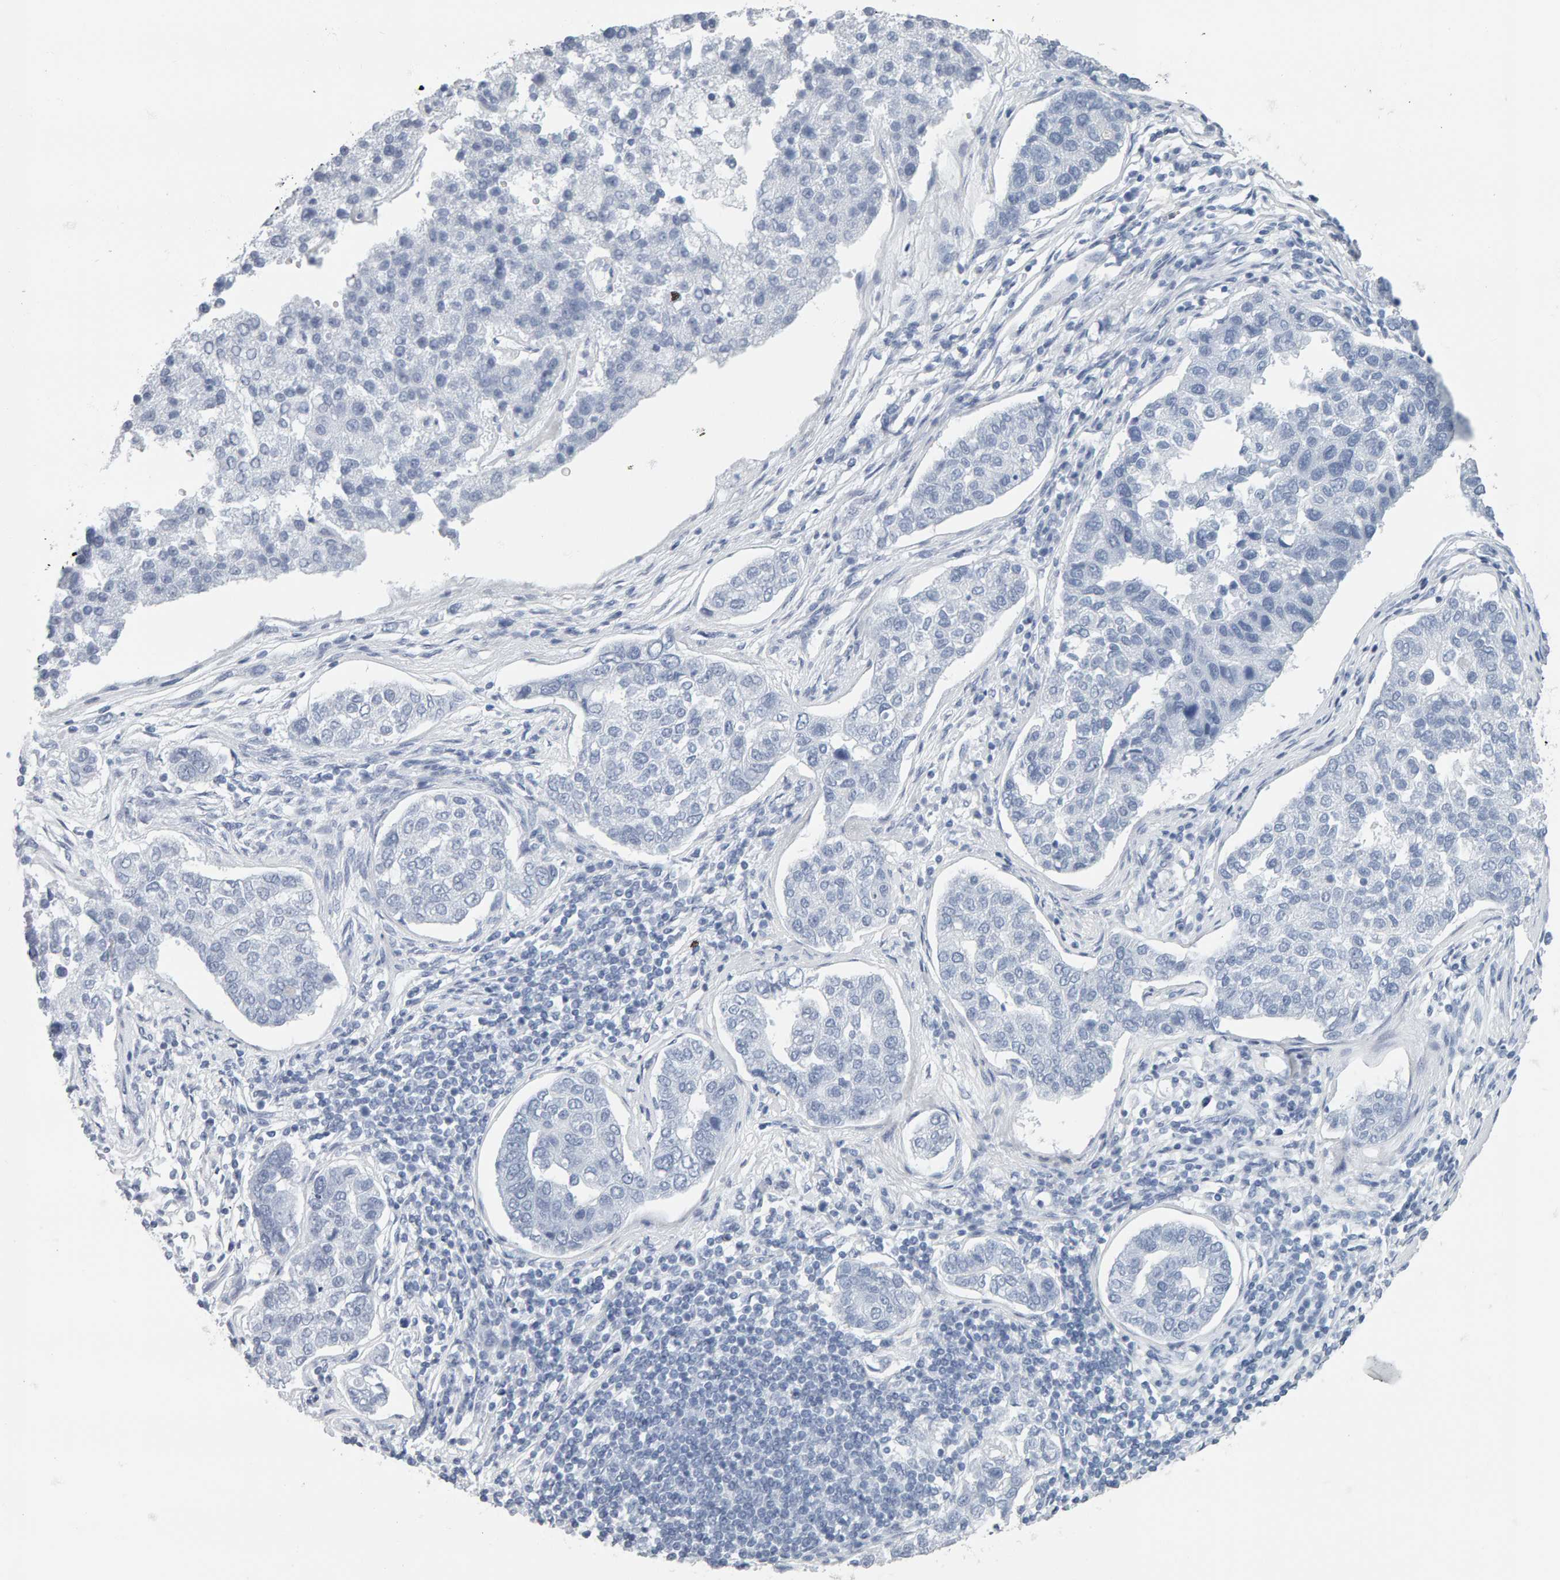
{"staining": {"intensity": "negative", "quantity": "none", "location": "none"}, "tissue": "pancreatic cancer", "cell_type": "Tumor cells", "image_type": "cancer", "snomed": [{"axis": "morphology", "description": "Adenocarcinoma, NOS"}, {"axis": "topography", "description": "Pancreas"}], "caption": "Protein analysis of pancreatic cancer displays no significant staining in tumor cells.", "gene": "SPACA3", "patient": {"sex": "female", "age": 61}}